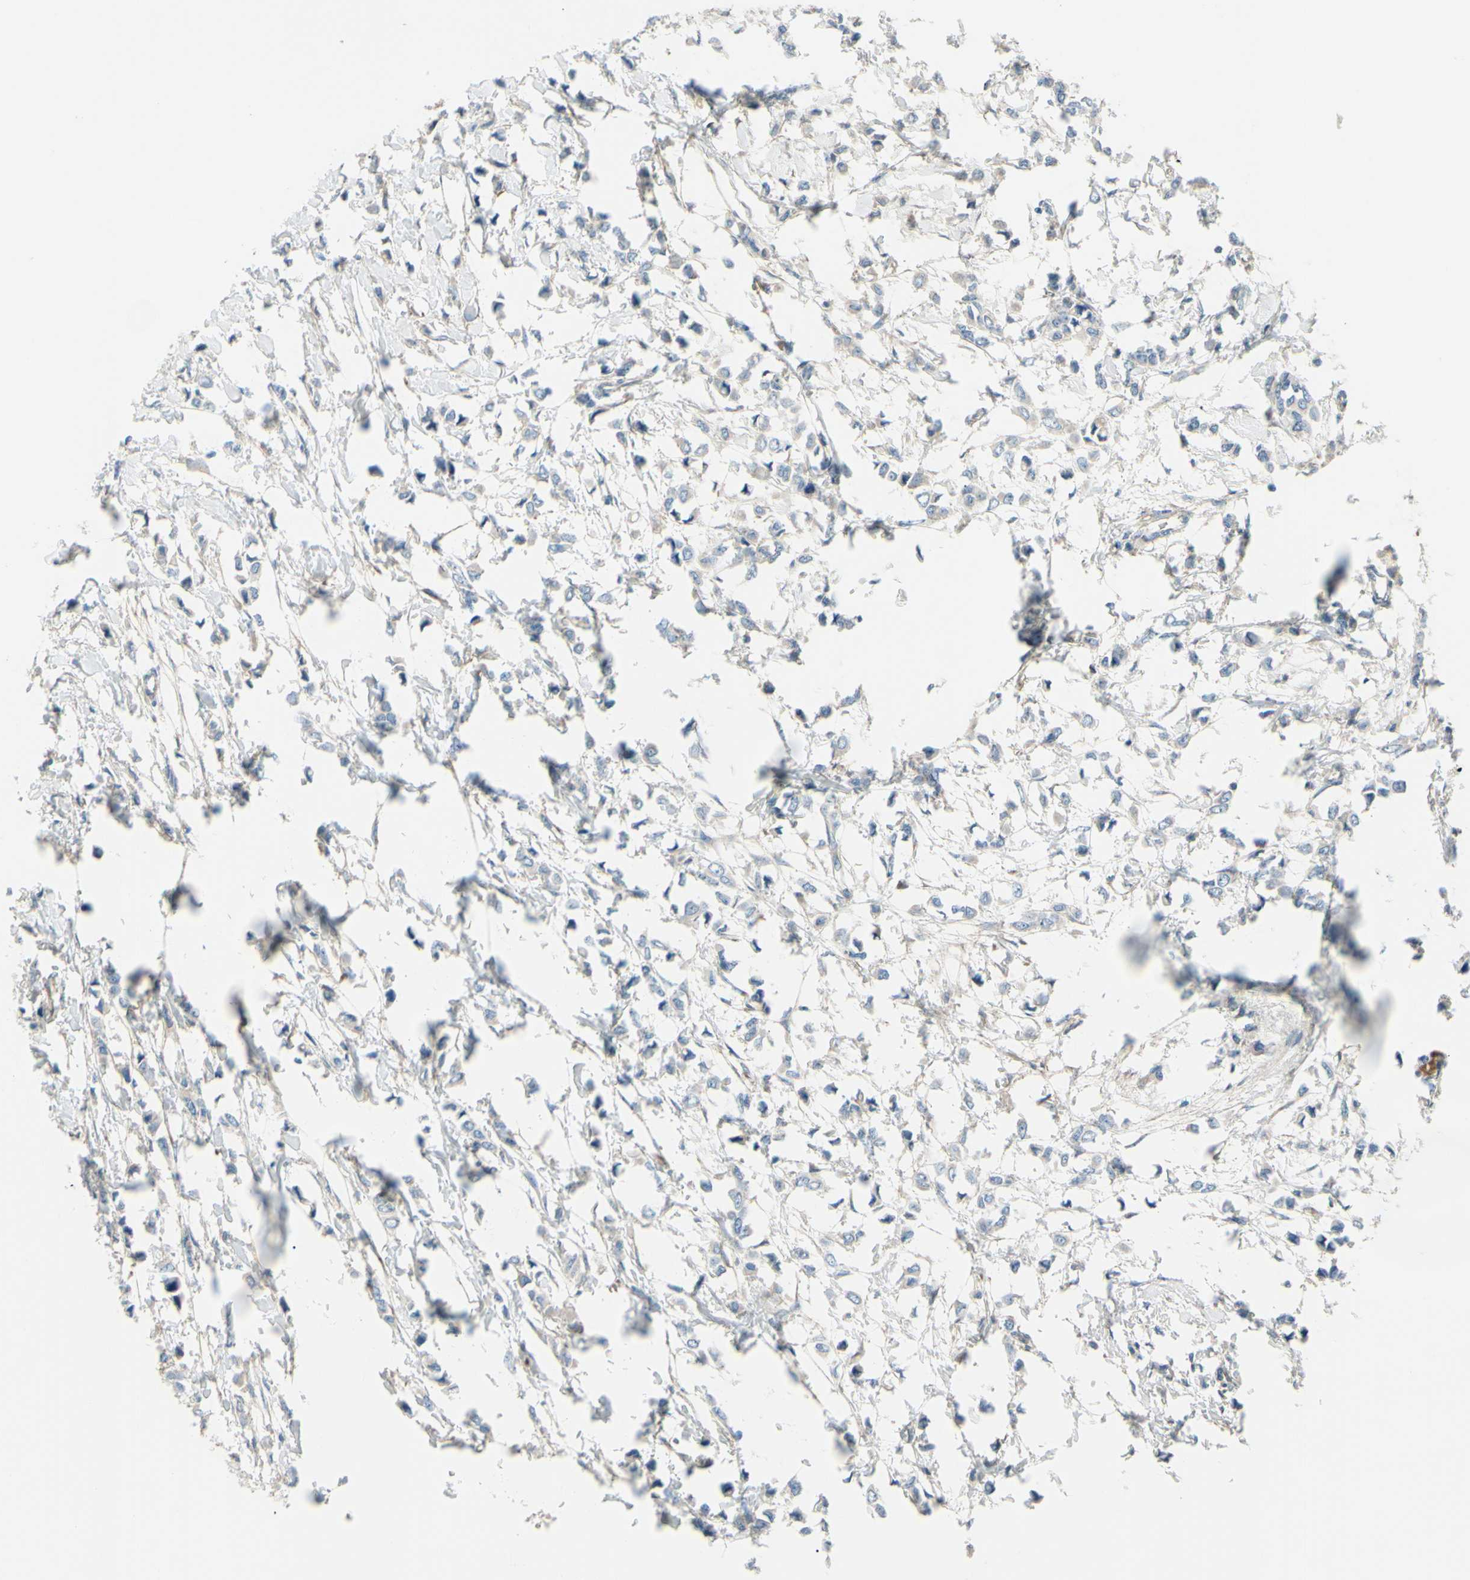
{"staining": {"intensity": "weak", "quantity": ">75%", "location": "cytoplasmic/membranous"}, "tissue": "breast cancer", "cell_type": "Tumor cells", "image_type": "cancer", "snomed": [{"axis": "morphology", "description": "Lobular carcinoma"}, {"axis": "topography", "description": "Breast"}], "caption": "A low amount of weak cytoplasmic/membranous staining is present in about >75% of tumor cells in breast cancer tissue.", "gene": "PCDHGA2", "patient": {"sex": "female", "age": 51}}